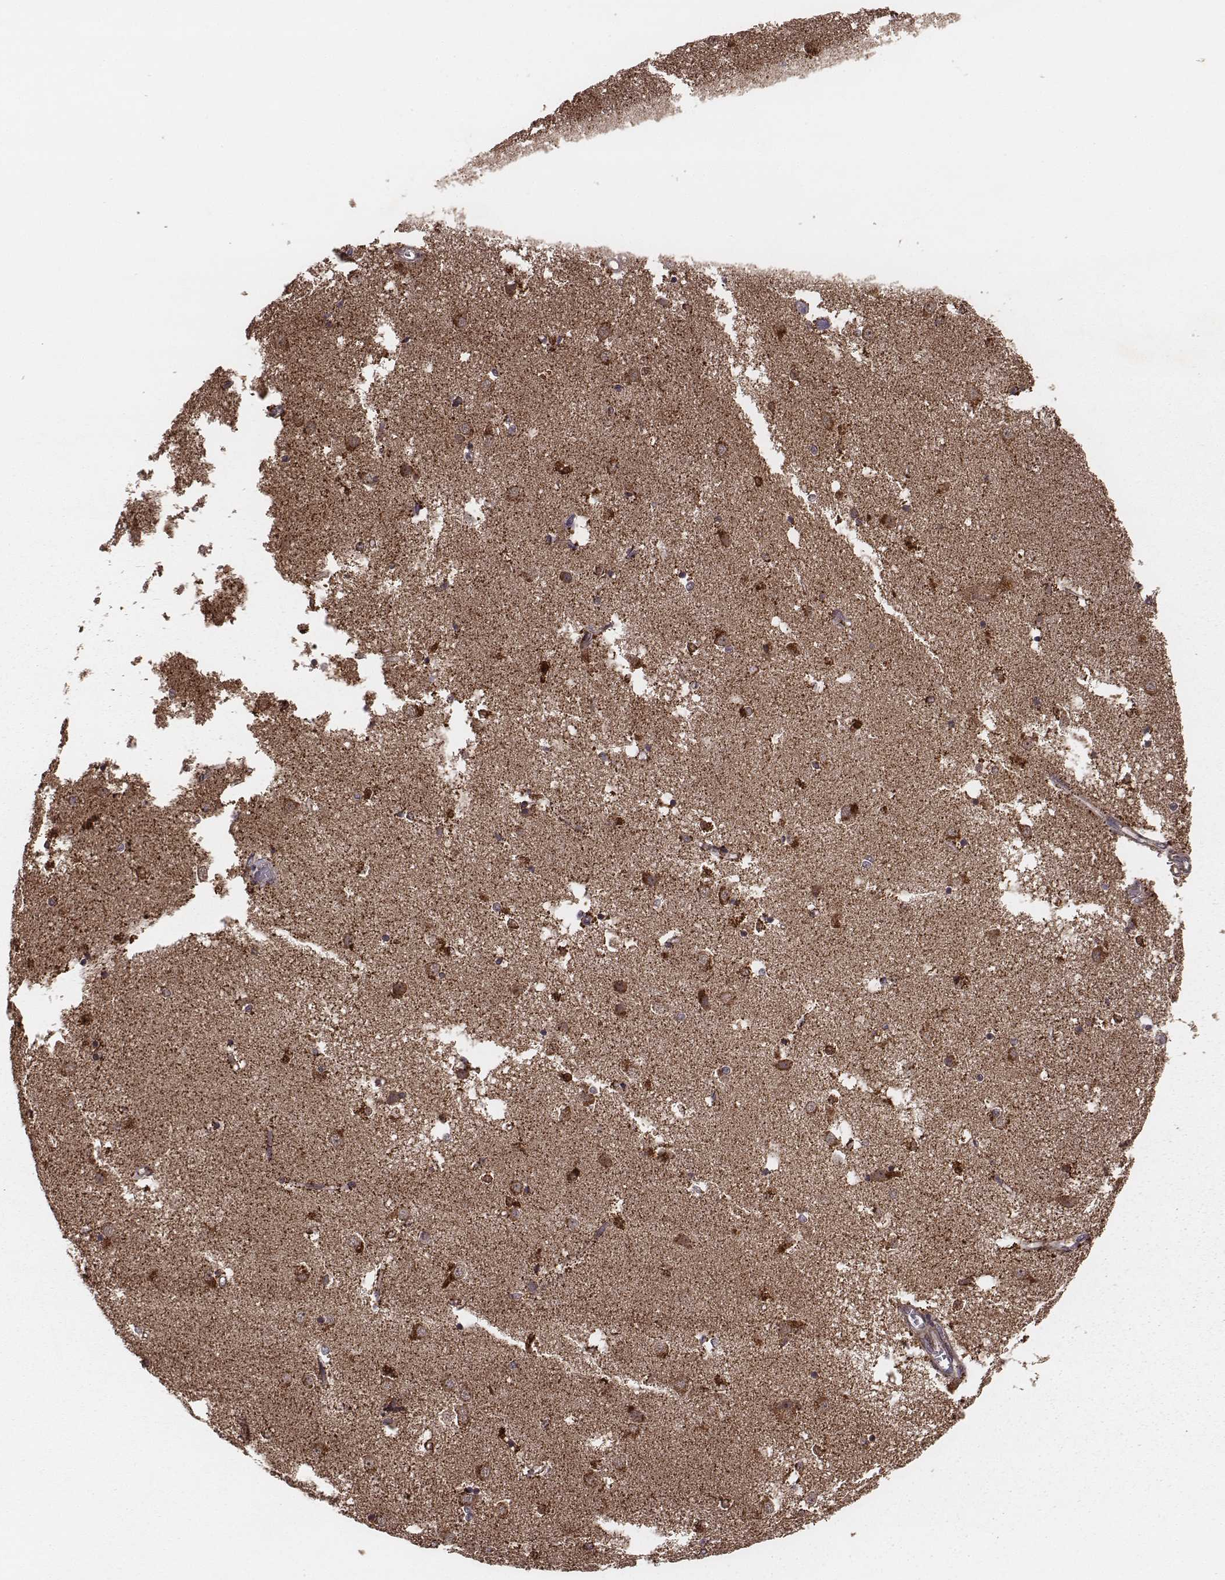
{"staining": {"intensity": "strong", "quantity": "<25%", "location": "cytoplasmic/membranous"}, "tissue": "caudate", "cell_type": "Glial cells", "image_type": "normal", "snomed": [{"axis": "morphology", "description": "Normal tissue, NOS"}, {"axis": "topography", "description": "Lateral ventricle wall"}], "caption": "Immunohistochemistry (DAB (3,3'-diaminobenzidine)) staining of benign caudate shows strong cytoplasmic/membranous protein staining in approximately <25% of glial cells. Nuclei are stained in blue.", "gene": "ZDHHC21", "patient": {"sex": "male", "age": 54}}